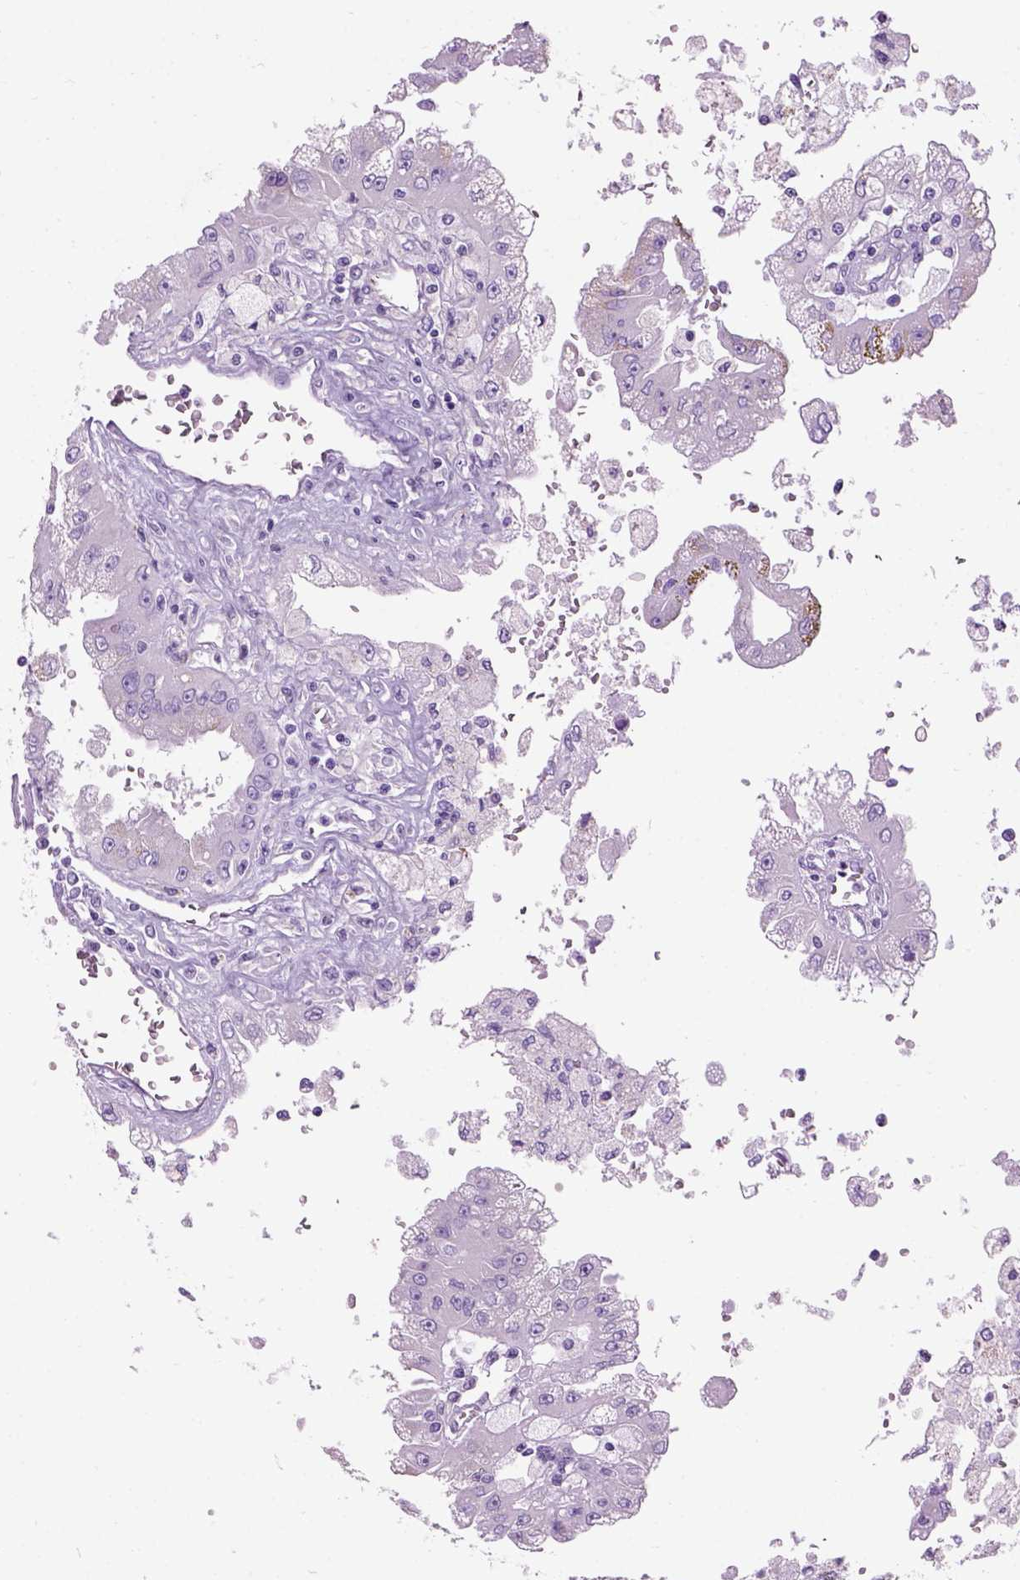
{"staining": {"intensity": "negative", "quantity": "none", "location": "none"}, "tissue": "renal cancer", "cell_type": "Tumor cells", "image_type": "cancer", "snomed": [{"axis": "morphology", "description": "Adenocarcinoma, NOS"}, {"axis": "topography", "description": "Kidney"}], "caption": "High power microscopy photomicrograph of an immunohistochemistry photomicrograph of adenocarcinoma (renal), revealing no significant expression in tumor cells. (DAB (3,3'-diaminobenzidine) IHC visualized using brightfield microscopy, high magnification).", "gene": "GABRB2", "patient": {"sex": "male", "age": 58}}